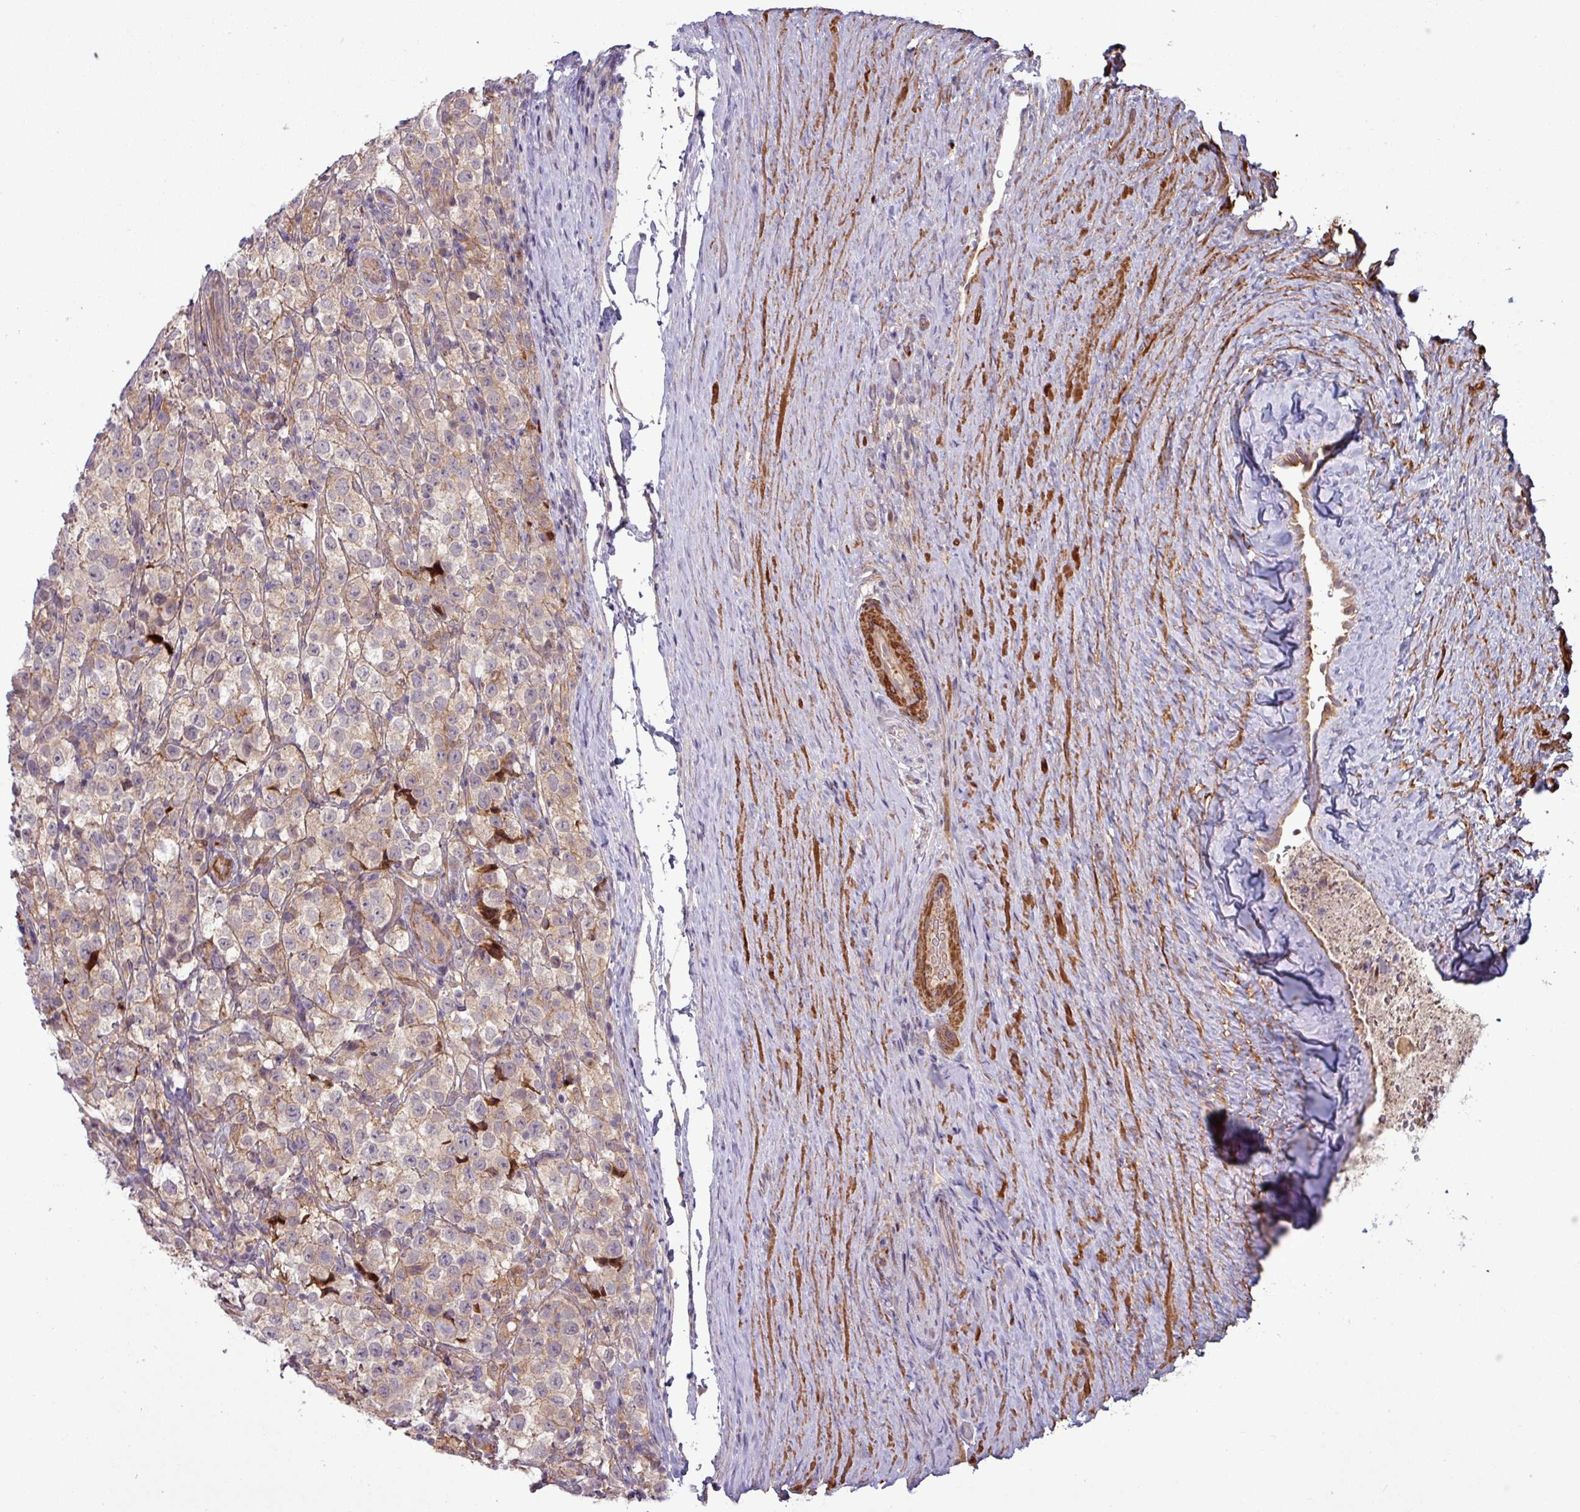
{"staining": {"intensity": "weak", "quantity": "25%-75%", "location": "cytoplasmic/membranous"}, "tissue": "testis cancer", "cell_type": "Tumor cells", "image_type": "cancer", "snomed": [{"axis": "morphology", "description": "Seminoma, NOS"}, {"axis": "morphology", "description": "Carcinoma, Embryonal, NOS"}, {"axis": "topography", "description": "Testis"}], "caption": "This is an image of IHC staining of testis cancer, which shows weak expression in the cytoplasmic/membranous of tumor cells.", "gene": "PCED1A", "patient": {"sex": "male", "age": 41}}